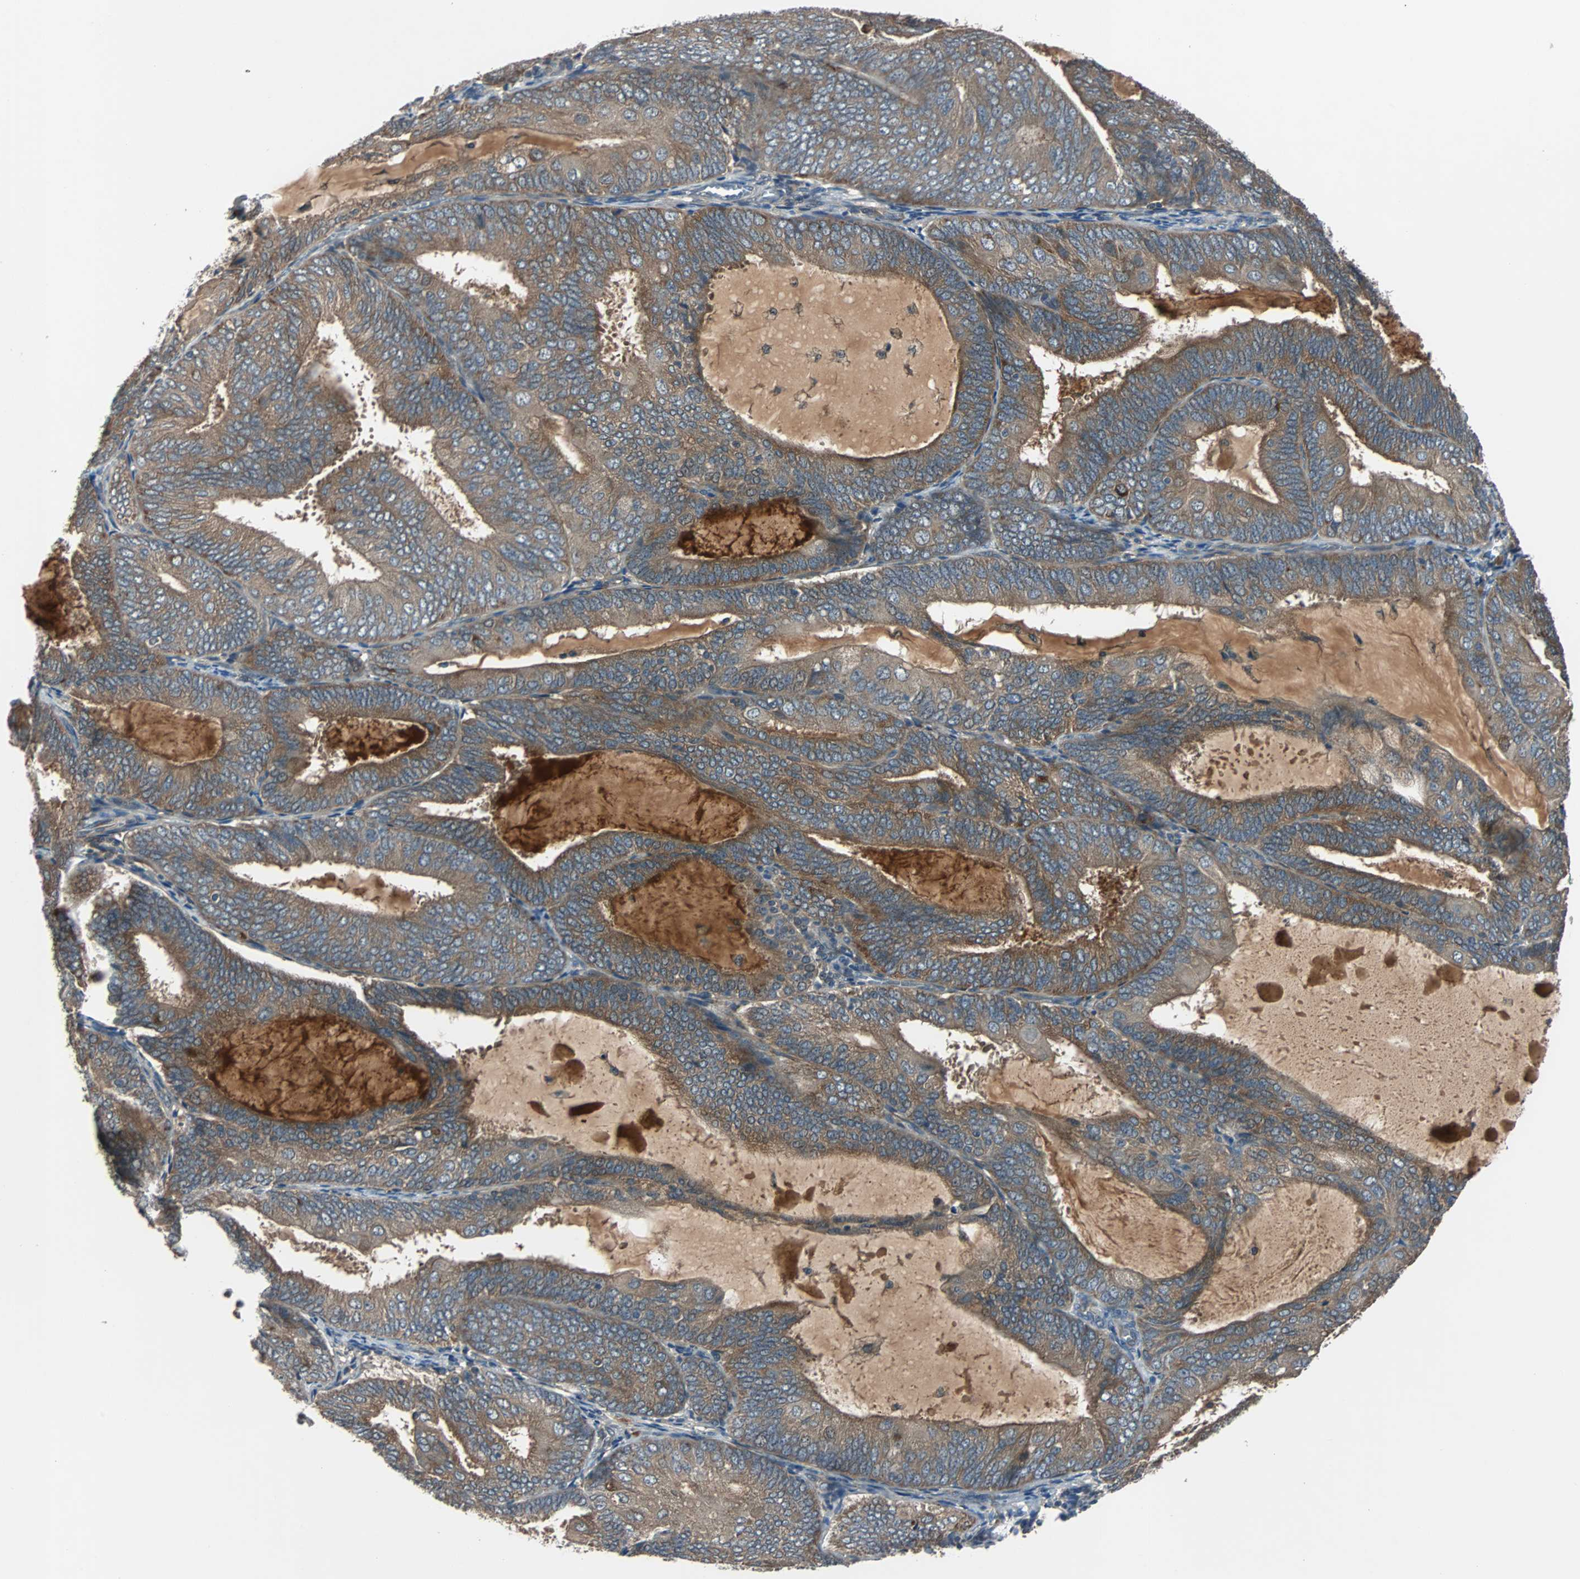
{"staining": {"intensity": "moderate", "quantity": ">75%", "location": "cytoplasmic/membranous"}, "tissue": "endometrial cancer", "cell_type": "Tumor cells", "image_type": "cancer", "snomed": [{"axis": "morphology", "description": "Adenocarcinoma, NOS"}, {"axis": "topography", "description": "Endometrium"}], "caption": "A micrograph of human endometrial cancer stained for a protein reveals moderate cytoplasmic/membranous brown staining in tumor cells.", "gene": "ARF1", "patient": {"sex": "female", "age": 81}}